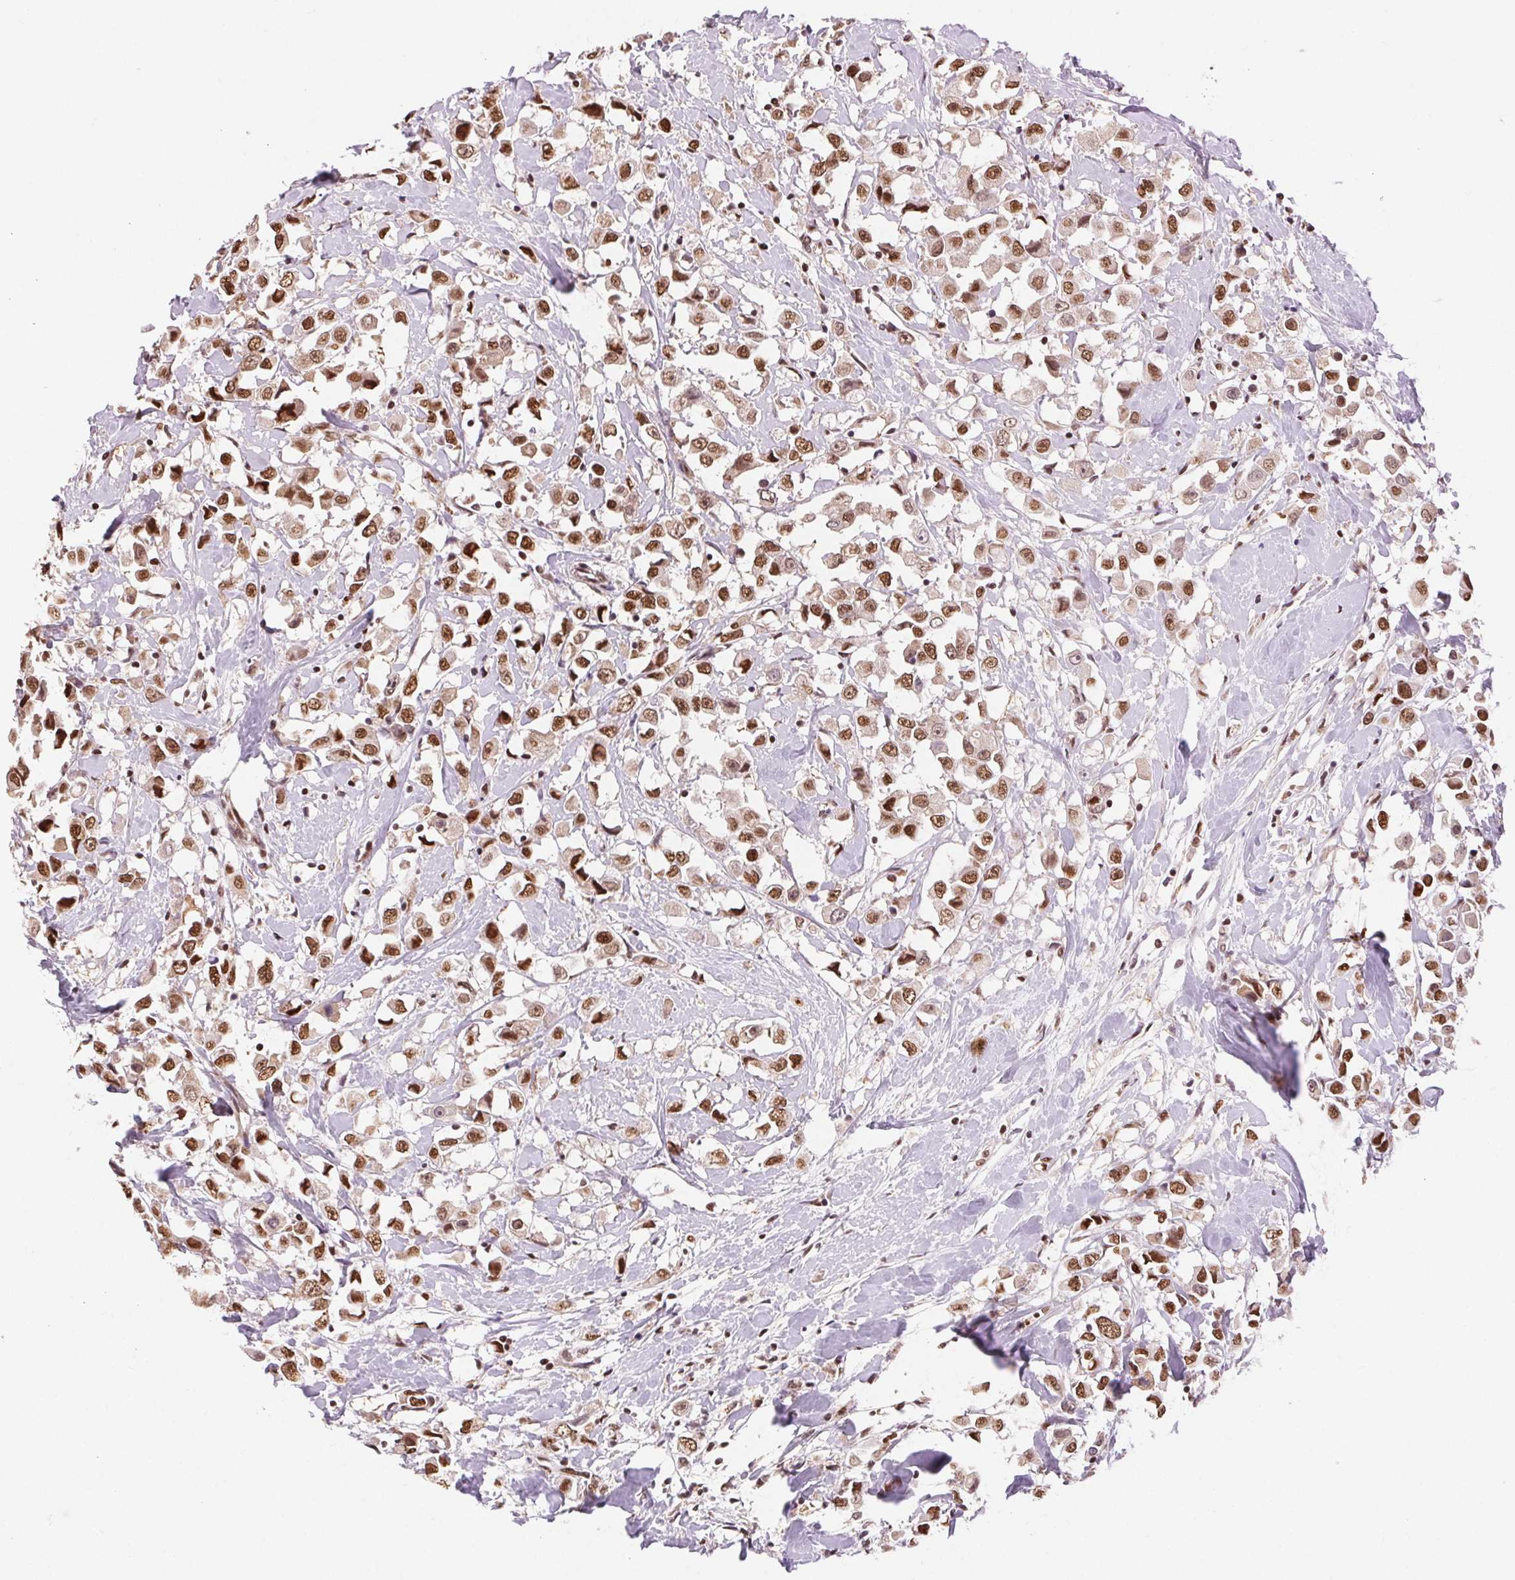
{"staining": {"intensity": "moderate", "quantity": ">75%", "location": "nuclear"}, "tissue": "breast cancer", "cell_type": "Tumor cells", "image_type": "cancer", "snomed": [{"axis": "morphology", "description": "Duct carcinoma"}, {"axis": "topography", "description": "Breast"}], "caption": "This is a micrograph of immunohistochemistry staining of intraductal carcinoma (breast), which shows moderate staining in the nuclear of tumor cells.", "gene": "RAD23A", "patient": {"sex": "female", "age": 61}}